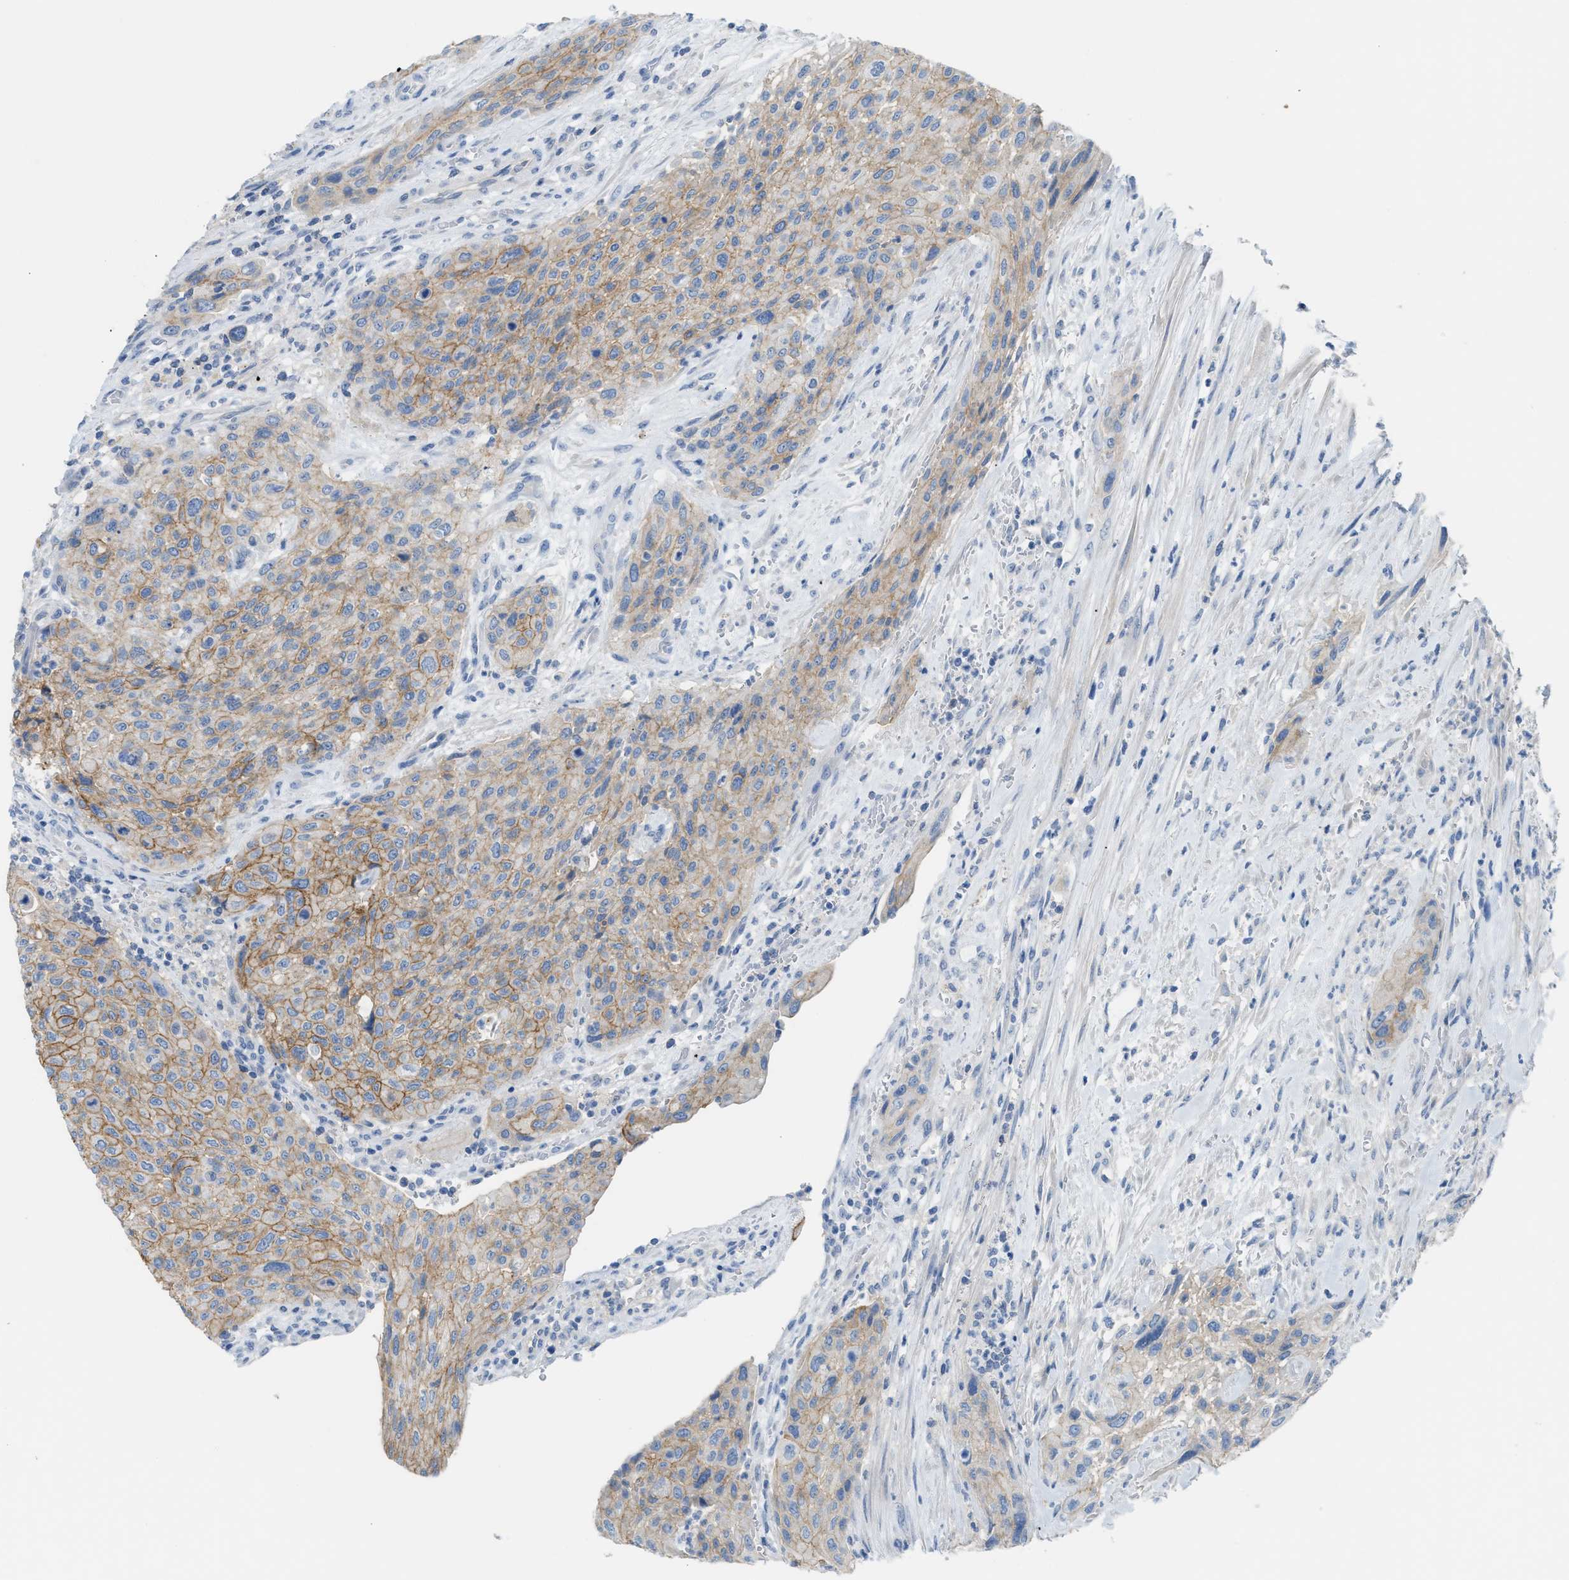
{"staining": {"intensity": "moderate", "quantity": ">75%", "location": "cytoplasmic/membranous"}, "tissue": "urothelial cancer", "cell_type": "Tumor cells", "image_type": "cancer", "snomed": [{"axis": "morphology", "description": "Urothelial carcinoma, Low grade"}, {"axis": "morphology", "description": "Urothelial carcinoma, High grade"}, {"axis": "topography", "description": "Urinary bladder"}], "caption": "Protein staining of urothelial carcinoma (low-grade) tissue reveals moderate cytoplasmic/membranous positivity in approximately >75% of tumor cells.", "gene": "ERBB2", "patient": {"sex": "male", "age": 35}}